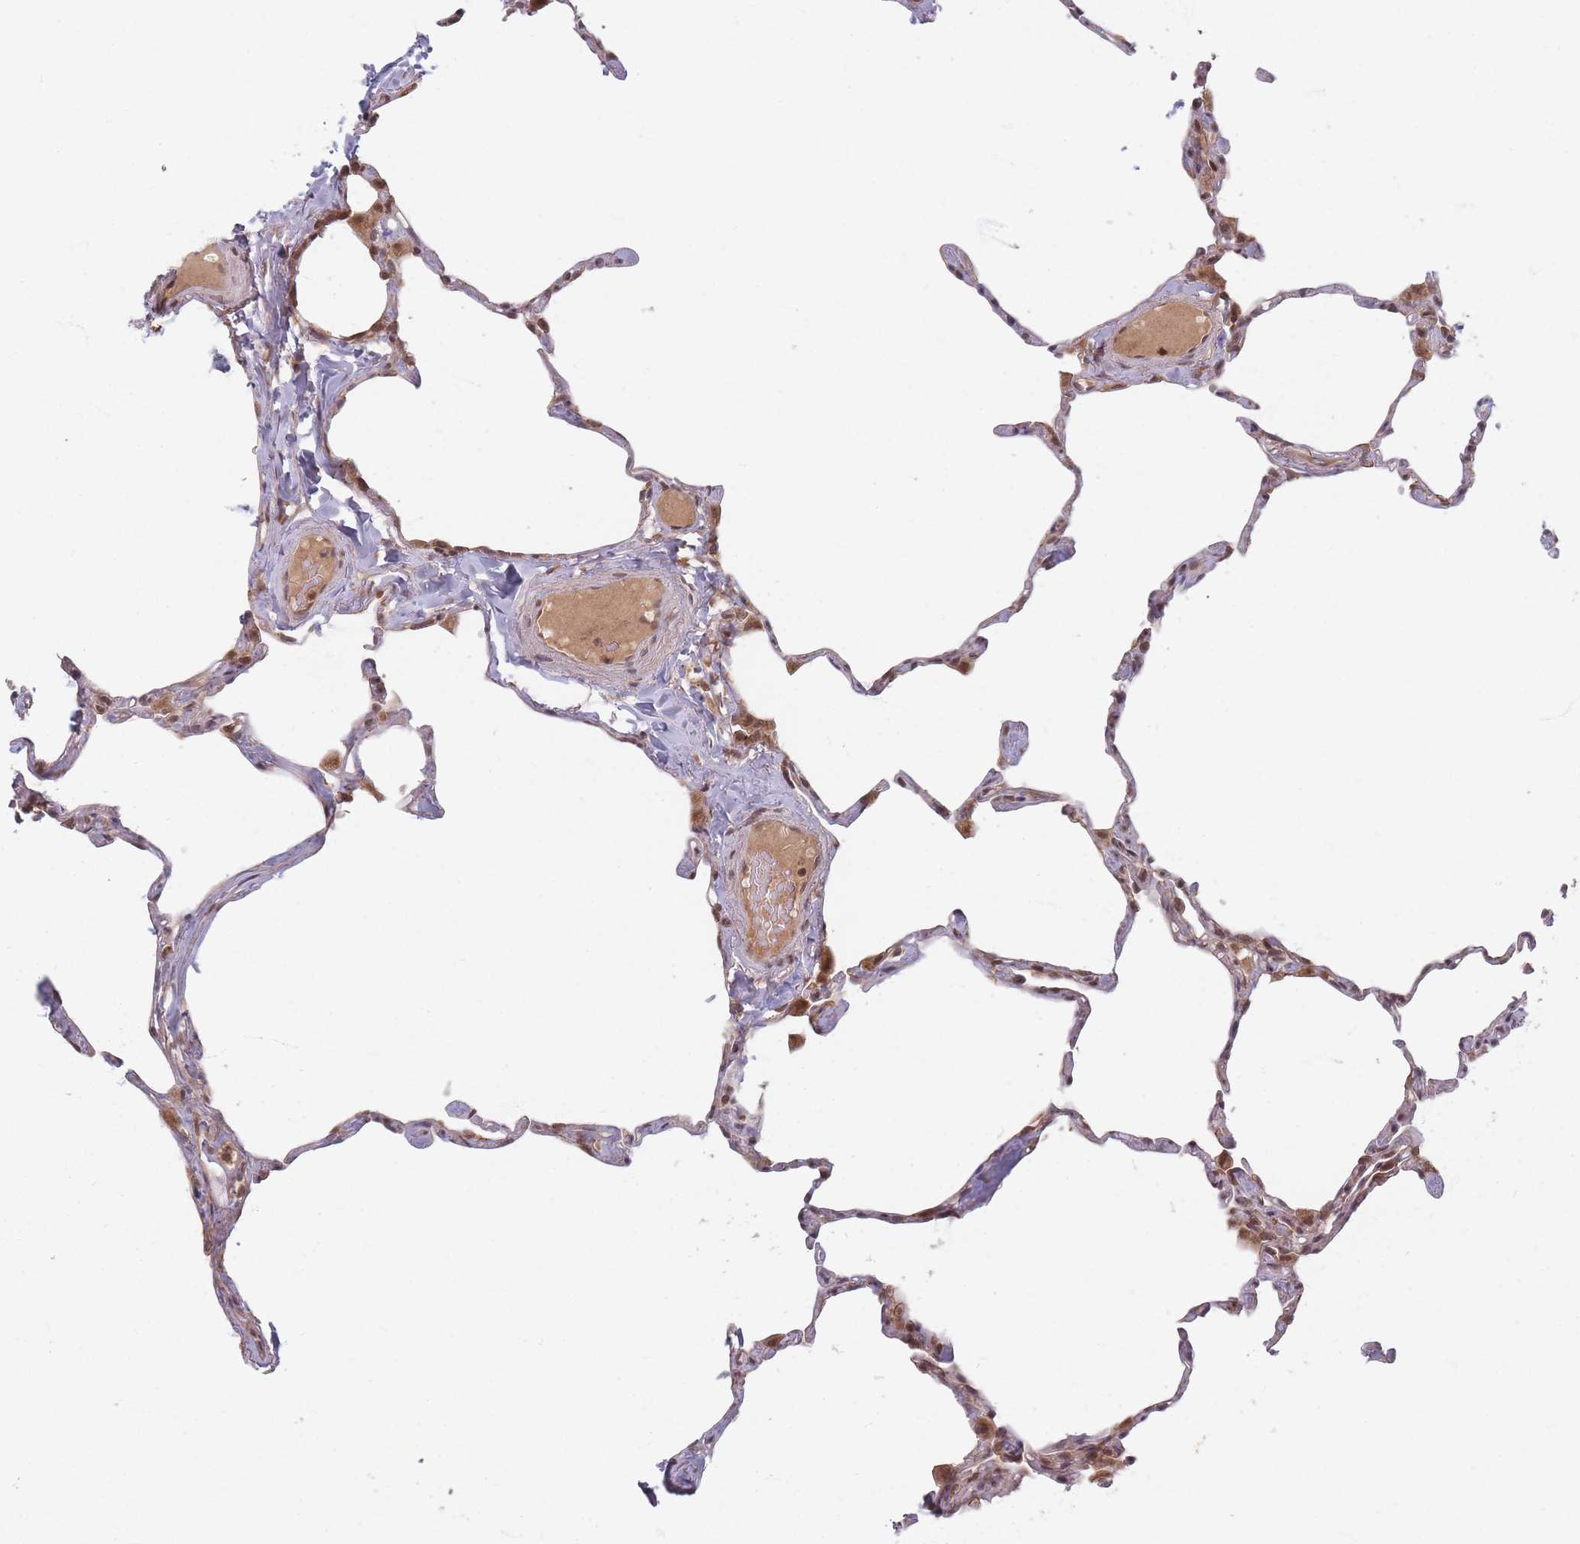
{"staining": {"intensity": "moderate", "quantity": "25%-75%", "location": "cytoplasmic/membranous"}, "tissue": "lung", "cell_type": "Alveolar cells", "image_type": "normal", "snomed": [{"axis": "morphology", "description": "Normal tissue, NOS"}, {"axis": "topography", "description": "Lung"}], "caption": "A photomicrograph of human lung stained for a protein displays moderate cytoplasmic/membranous brown staining in alveolar cells. The staining was performed using DAB (3,3'-diaminobenzidine) to visualize the protein expression in brown, while the nuclei were stained in blue with hematoxylin (Magnification: 20x).", "gene": "RADX", "patient": {"sex": "male", "age": 65}}